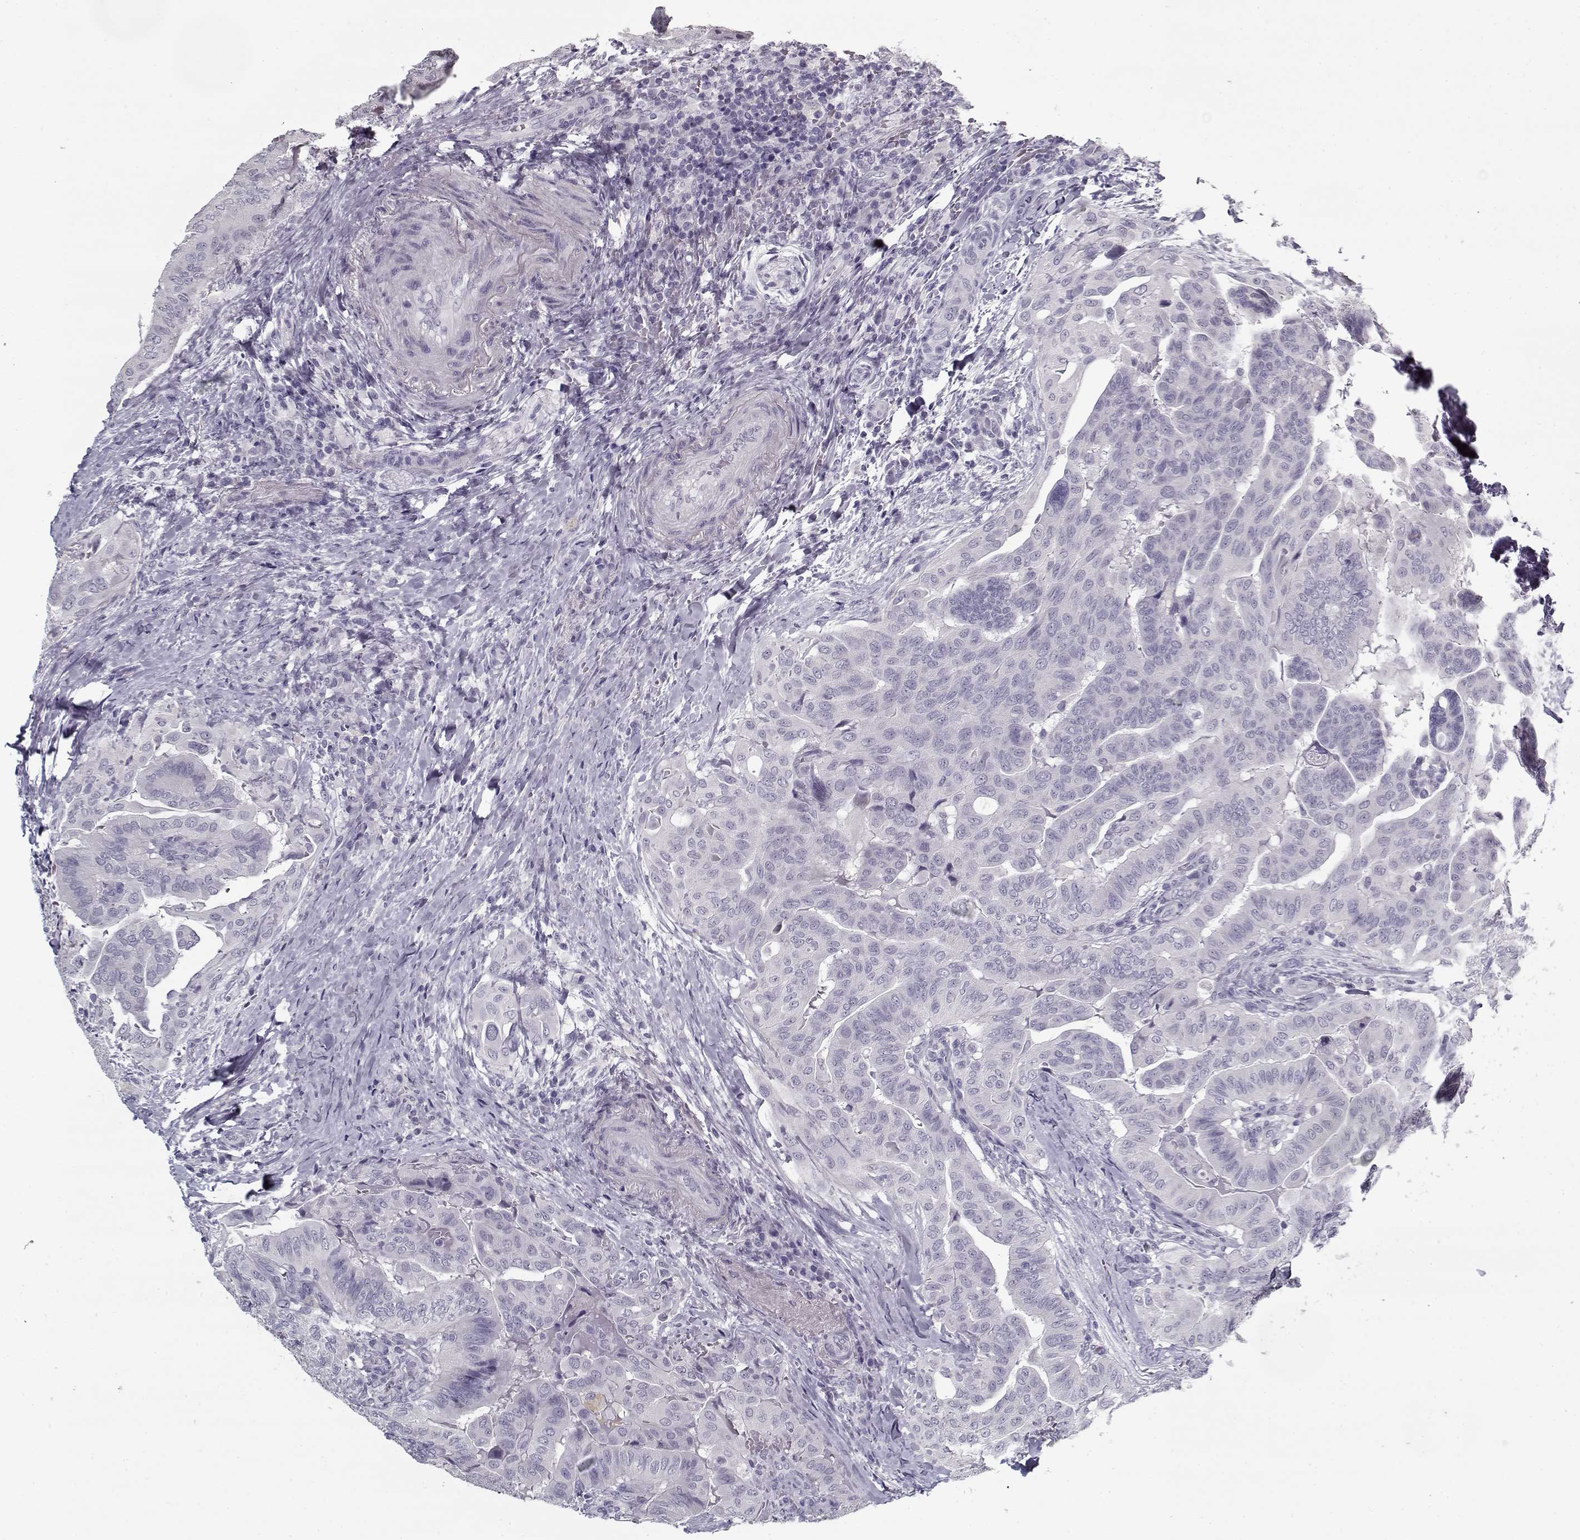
{"staining": {"intensity": "negative", "quantity": "none", "location": "none"}, "tissue": "thyroid cancer", "cell_type": "Tumor cells", "image_type": "cancer", "snomed": [{"axis": "morphology", "description": "Papillary adenocarcinoma, NOS"}, {"axis": "topography", "description": "Thyroid gland"}], "caption": "Photomicrograph shows no significant protein expression in tumor cells of papillary adenocarcinoma (thyroid).", "gene": "RNF32", "patient": {"sex": "female", "age": 68}}